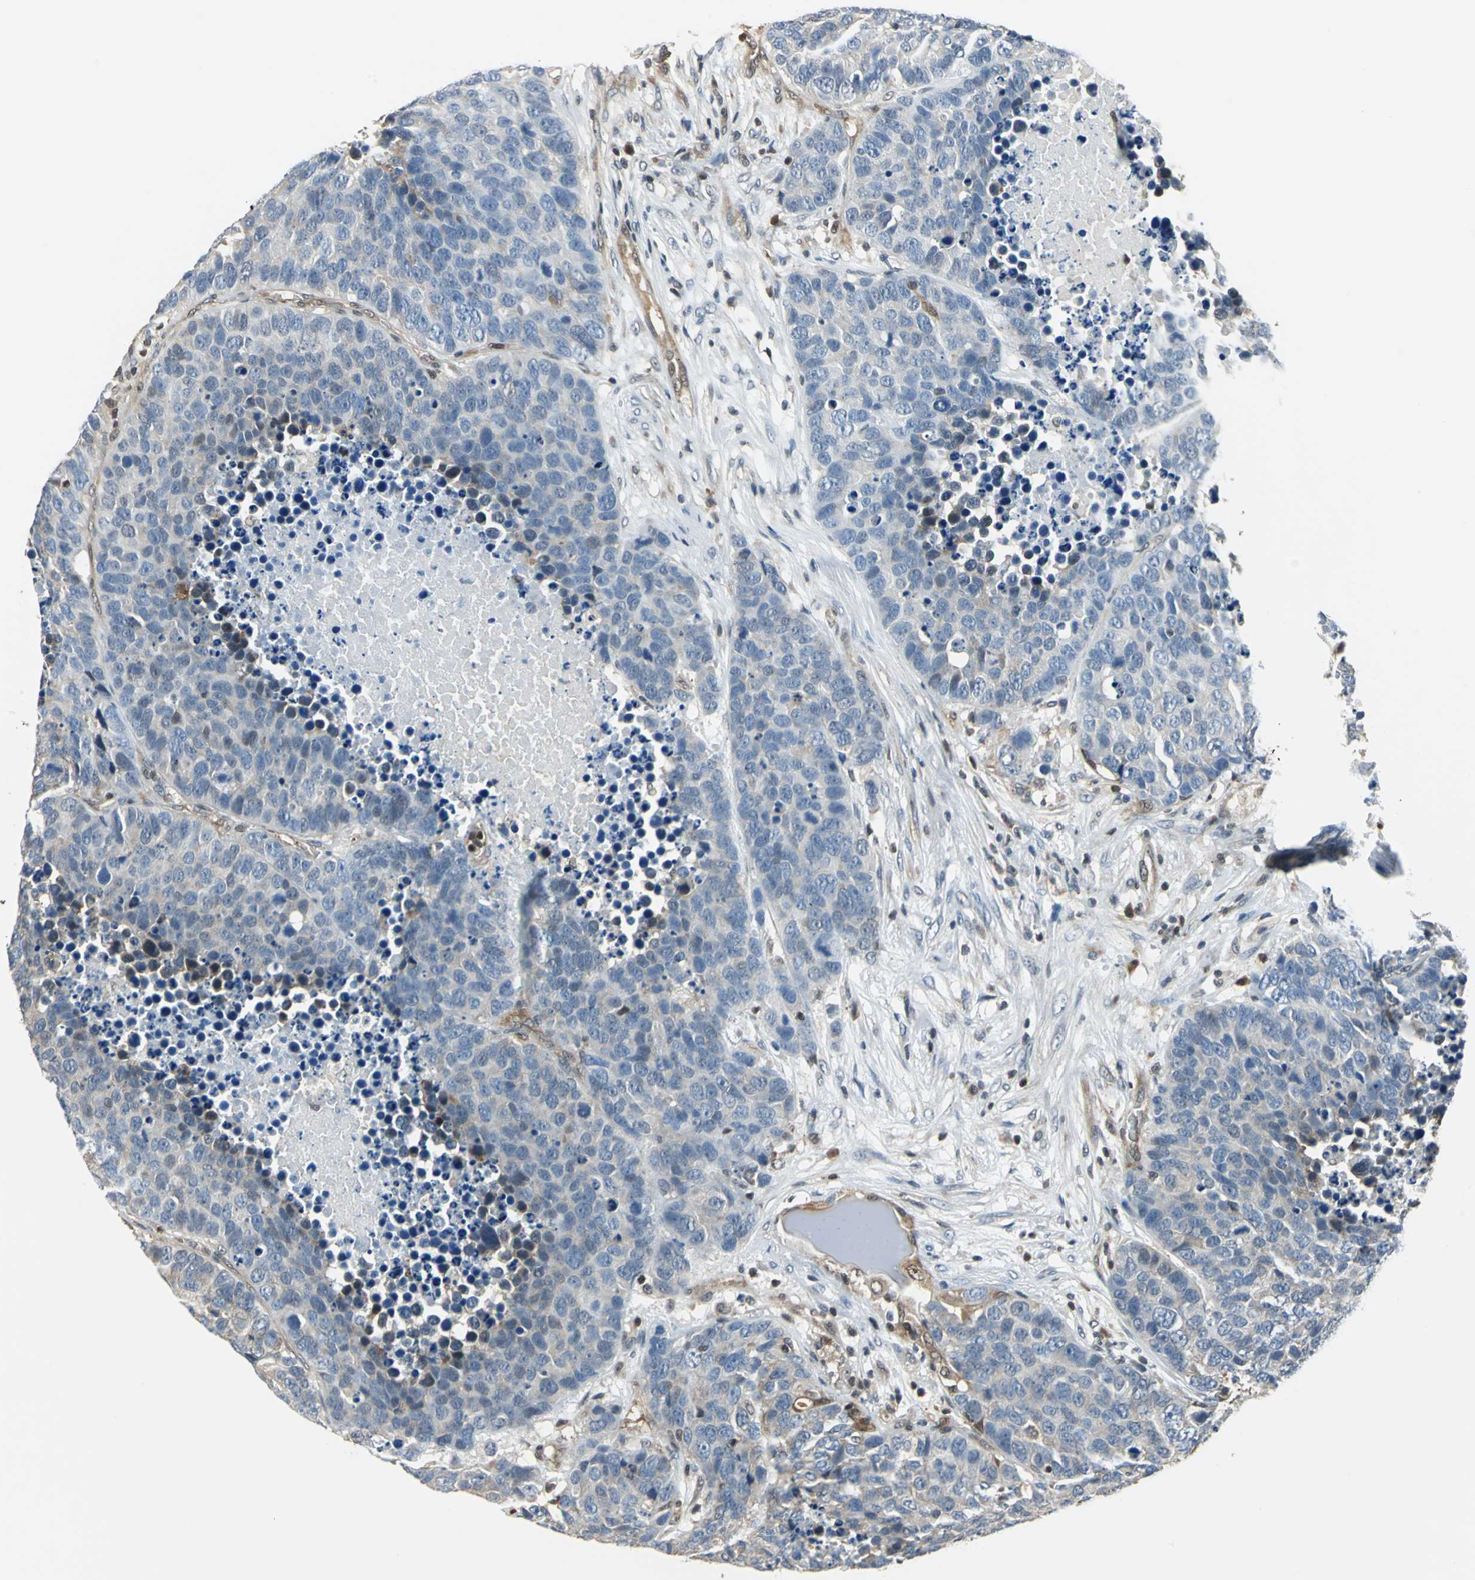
{"staining": {"intensity": "weak", "quantity": "25%-75%", "location": "cytoplasmic/membranous,nuclear"}, "tissue": "carcinoid", "cell_type": "Tumor cells", "image_type": "cancer", "snomed": [{"axis": "morphology", "description": "Carcinoid, malignant, NOS"}, {"axis": "topography", "description": "Lung"}], "caption": "Tumor cells display low levels of weak cytoplasmic/membranous and nuclear positivity in approximately 25%-75% of cells in carcinoid.", "gene": "PSME1", "patient": {"sex": "male", "age": 60}}